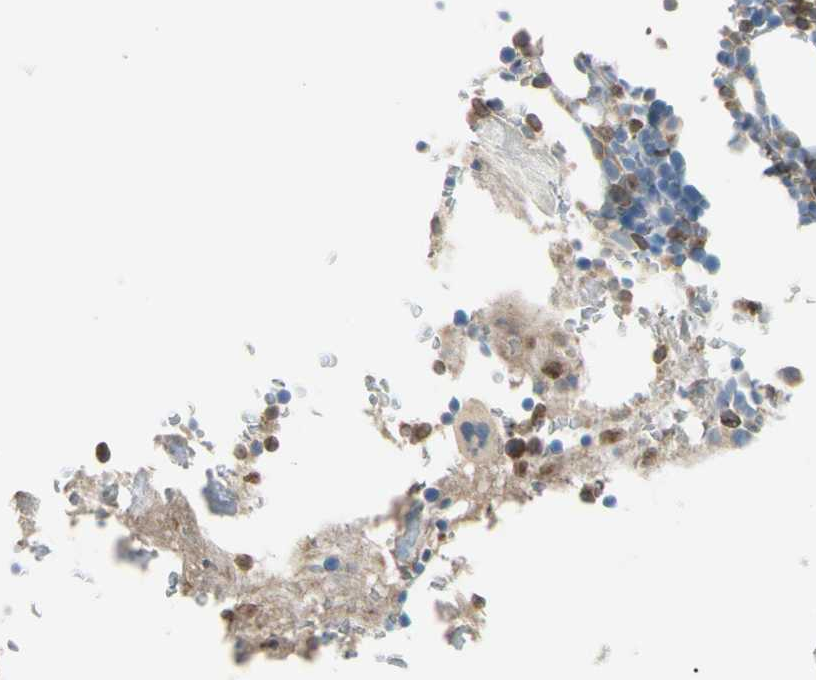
{"staining": {"intensity": "moderate", "quantity": "25%-75%", "location": "cytoplasmic/membranous,nuclear"}, "tissue": "bone marrow", "cell_type": "Hematopoietic cells", "image_type": "normal", "snomed": [{"axis": "morphology", "description": "Normal tissue, NOS"}, {"axis": "topography", "description": "Bone marrow"}], "caption": "IHC image of normal human bone marrow stained for a protein (brown), which shows medium levels of moderate cytoplasmic/membranous,nuclear positivity in about 25%-75% of hematopoietic cells.", "gene": "LPCAT2", "patient": {"sex": "male"}}